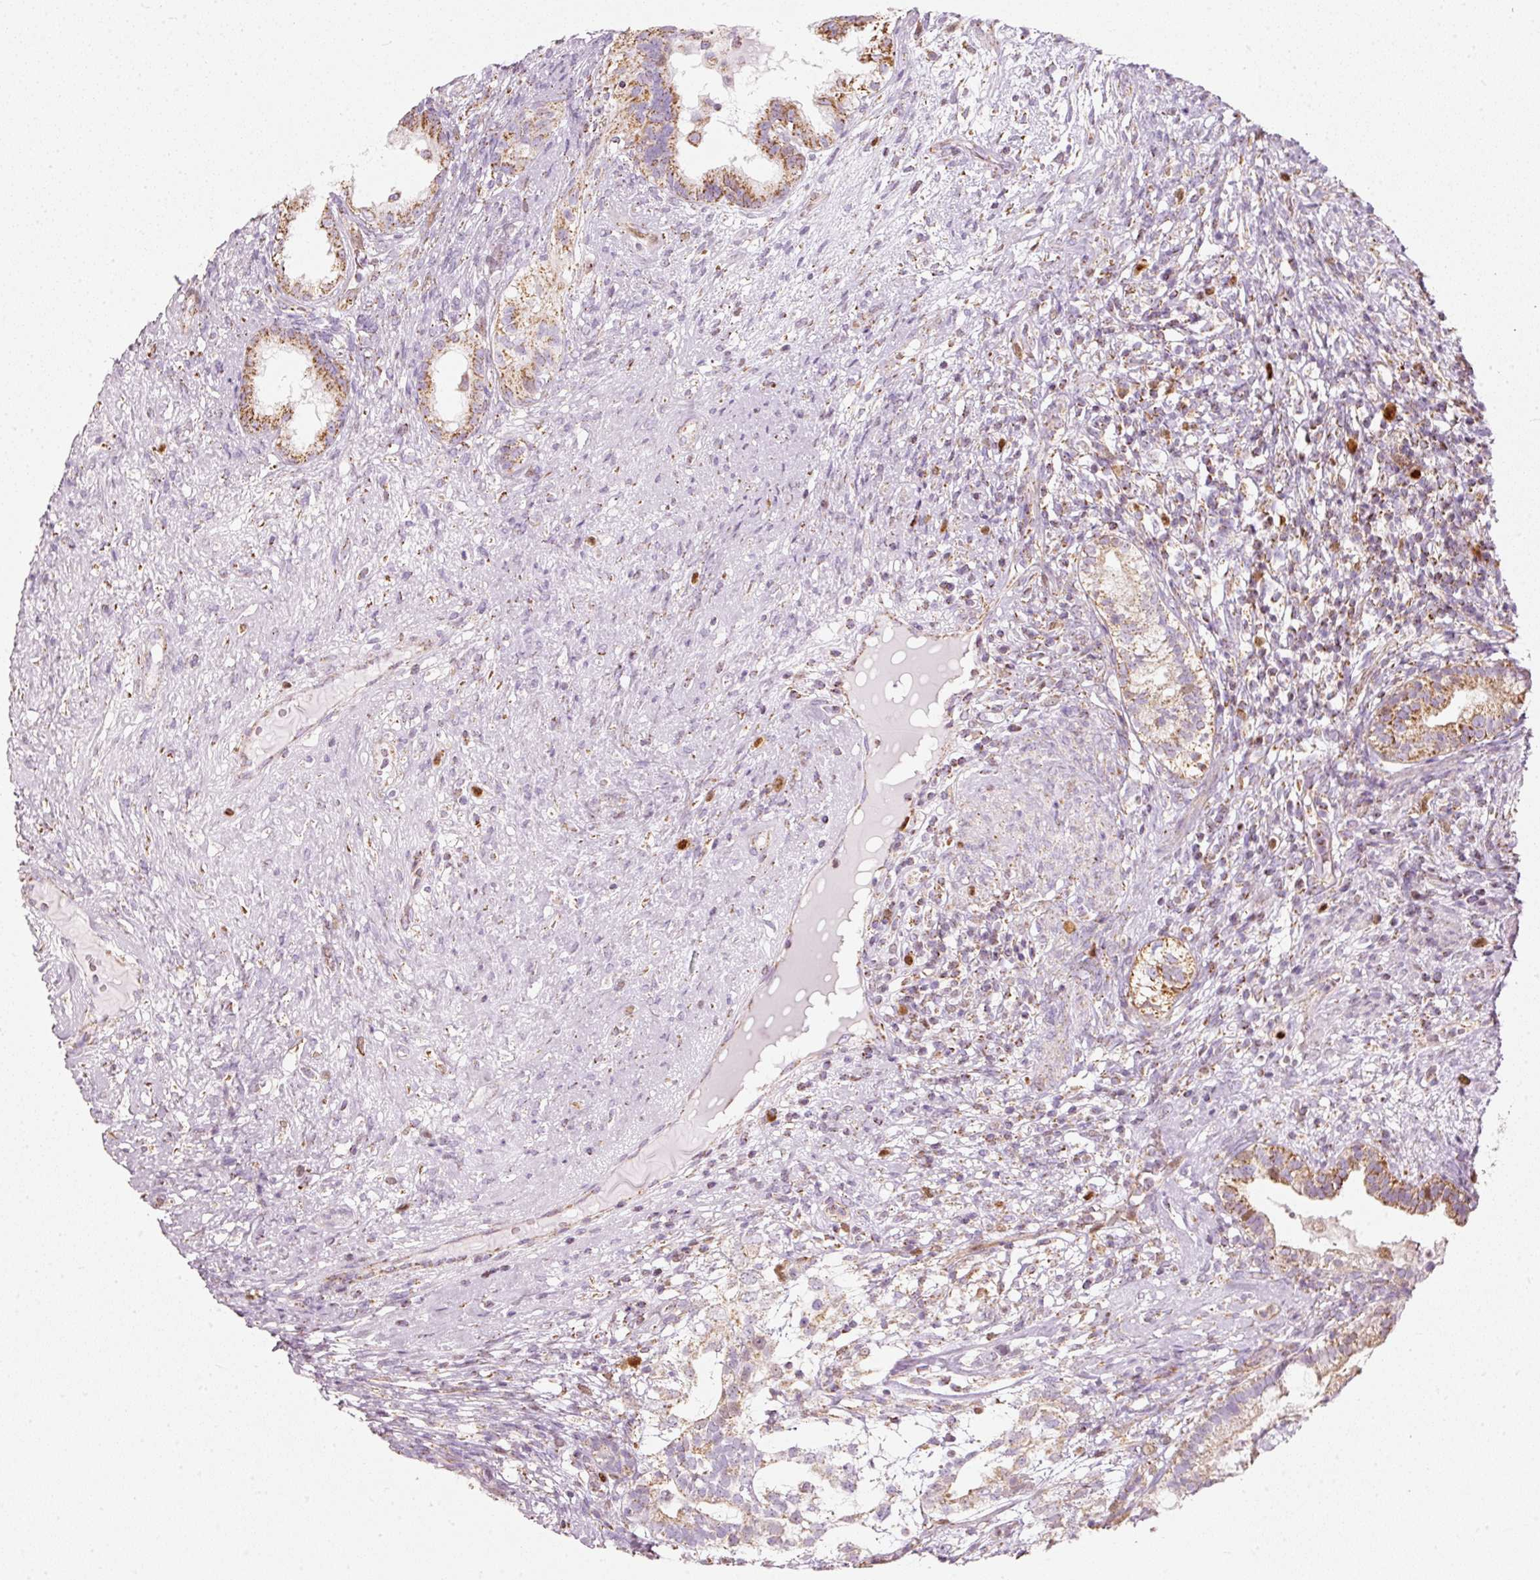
{"staining": {"intensity": "moderate", "quantity": "25%-75%", "location": "cytoplasmic/membranous,nuclear"}, "tissue": "testis cancer", "cell_type": "Tumor cells", "image_type": "cancer", "snomed": [{"axis": "morphology", "description": "Seminoma, NOS"}, {"axis": "morphology", "description": "Carcinoma, Embryonal, NOS"}, {"axis": "topography", "description": "Testis"}], "caption": "IHC of human testis cancer (seminoma) shows medium levels of moderate cytoplasmic/membranous and nuclear positivity in approximately 25%-75% of tumor cells. The protein is shown in brown color, while the nuclei are stained blue.", "gene": "DUT", "patient": {"sex": "male", "age": 41}}